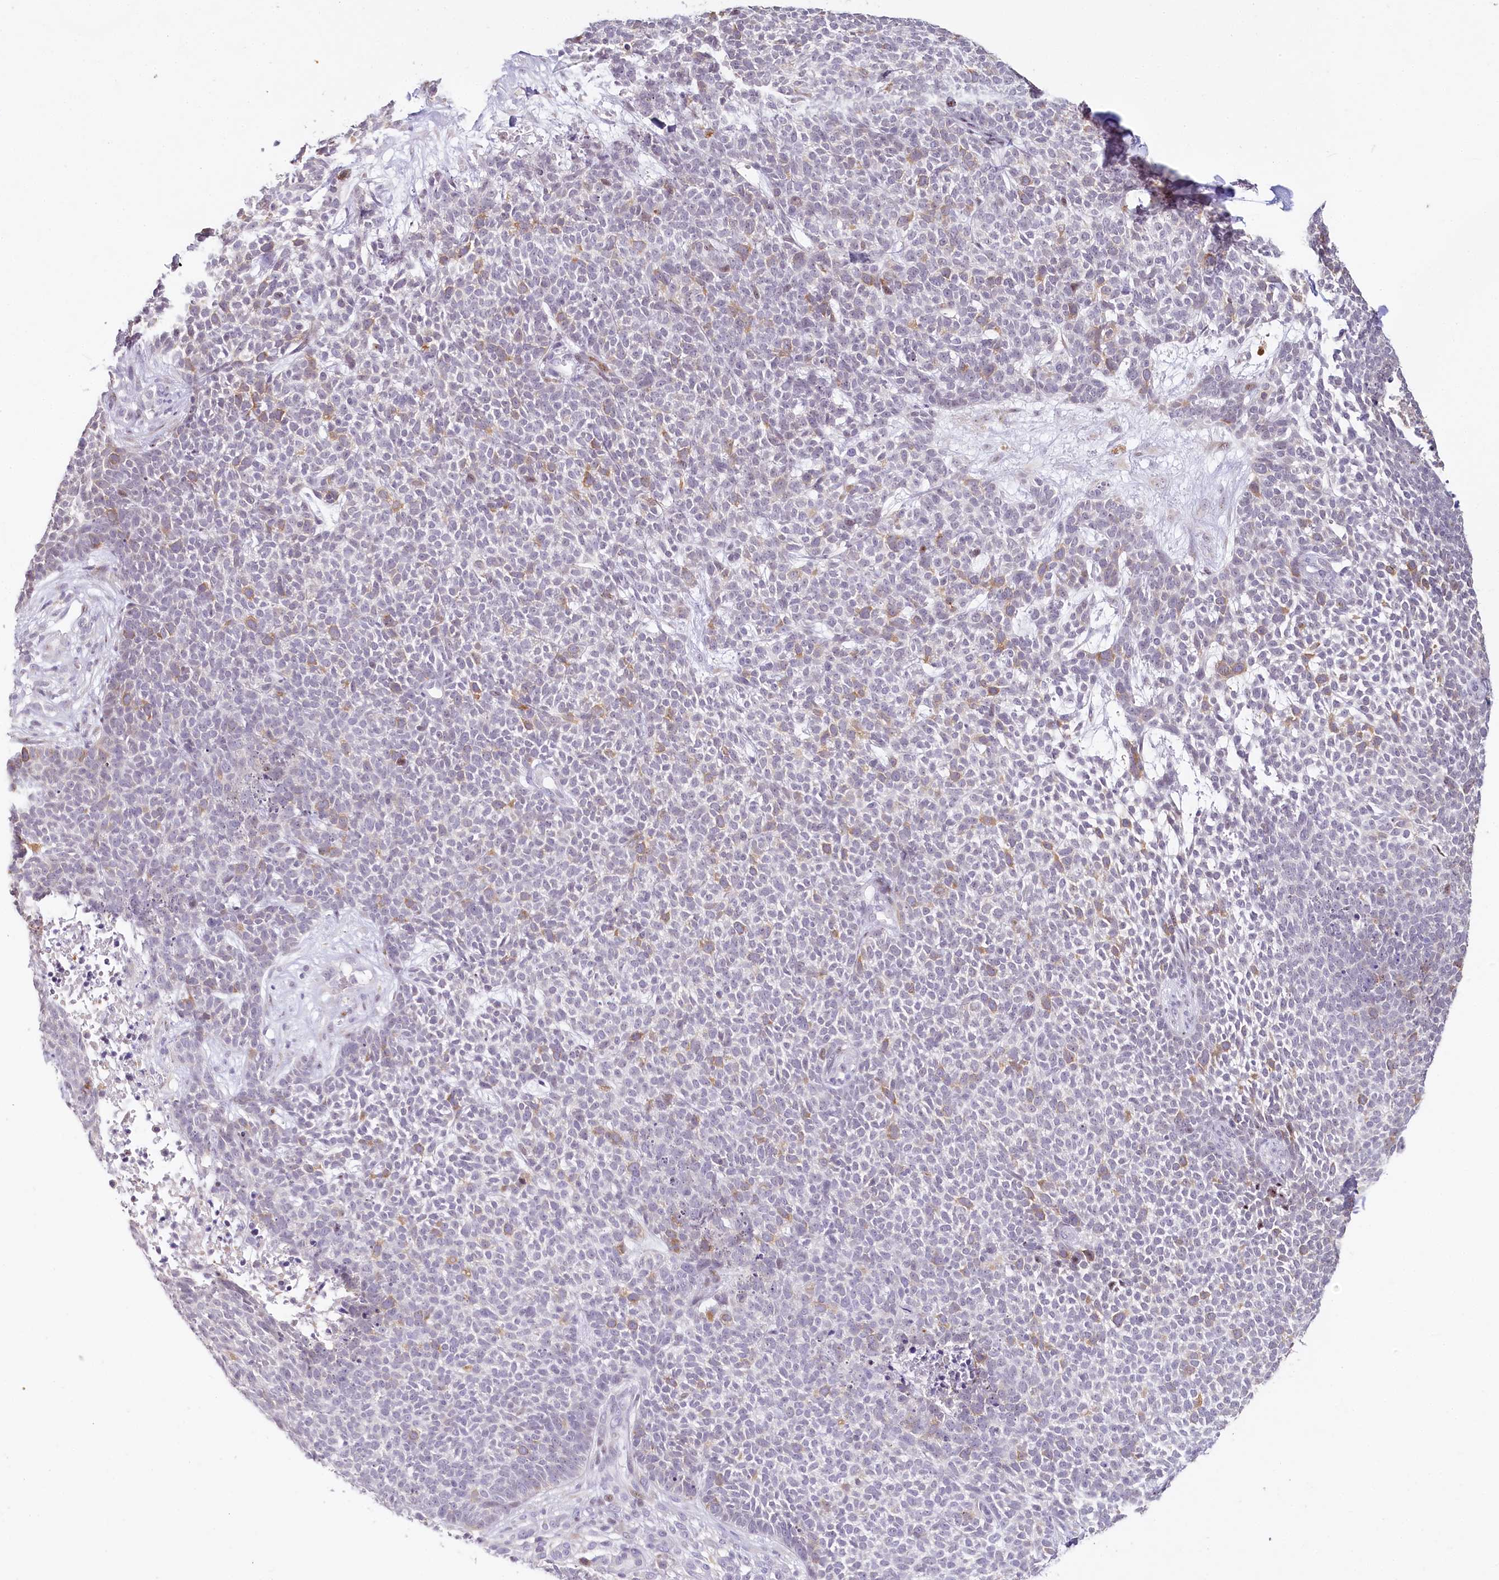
{"staining": {"intensity": "weak", "quantity": "25%-75%", "location": "cytoplasmic/membranous"}, "tissue": "skin cancer", "cell_type": "Tumor cells", "image_type": "cancer", "snomed": [{"axis": "morphology", "description": "Basal cell carcinoma"}, {"axis": "topography", "description": "Skin"}], "caption": "Immunohistochemical staining of human skin cancer reveals low levels of weak cytoplasmic/membranous expression in about 25%-75% of tumor cells.", "gene": "HPD", "patient": {"sex": "female", "age": 84}}